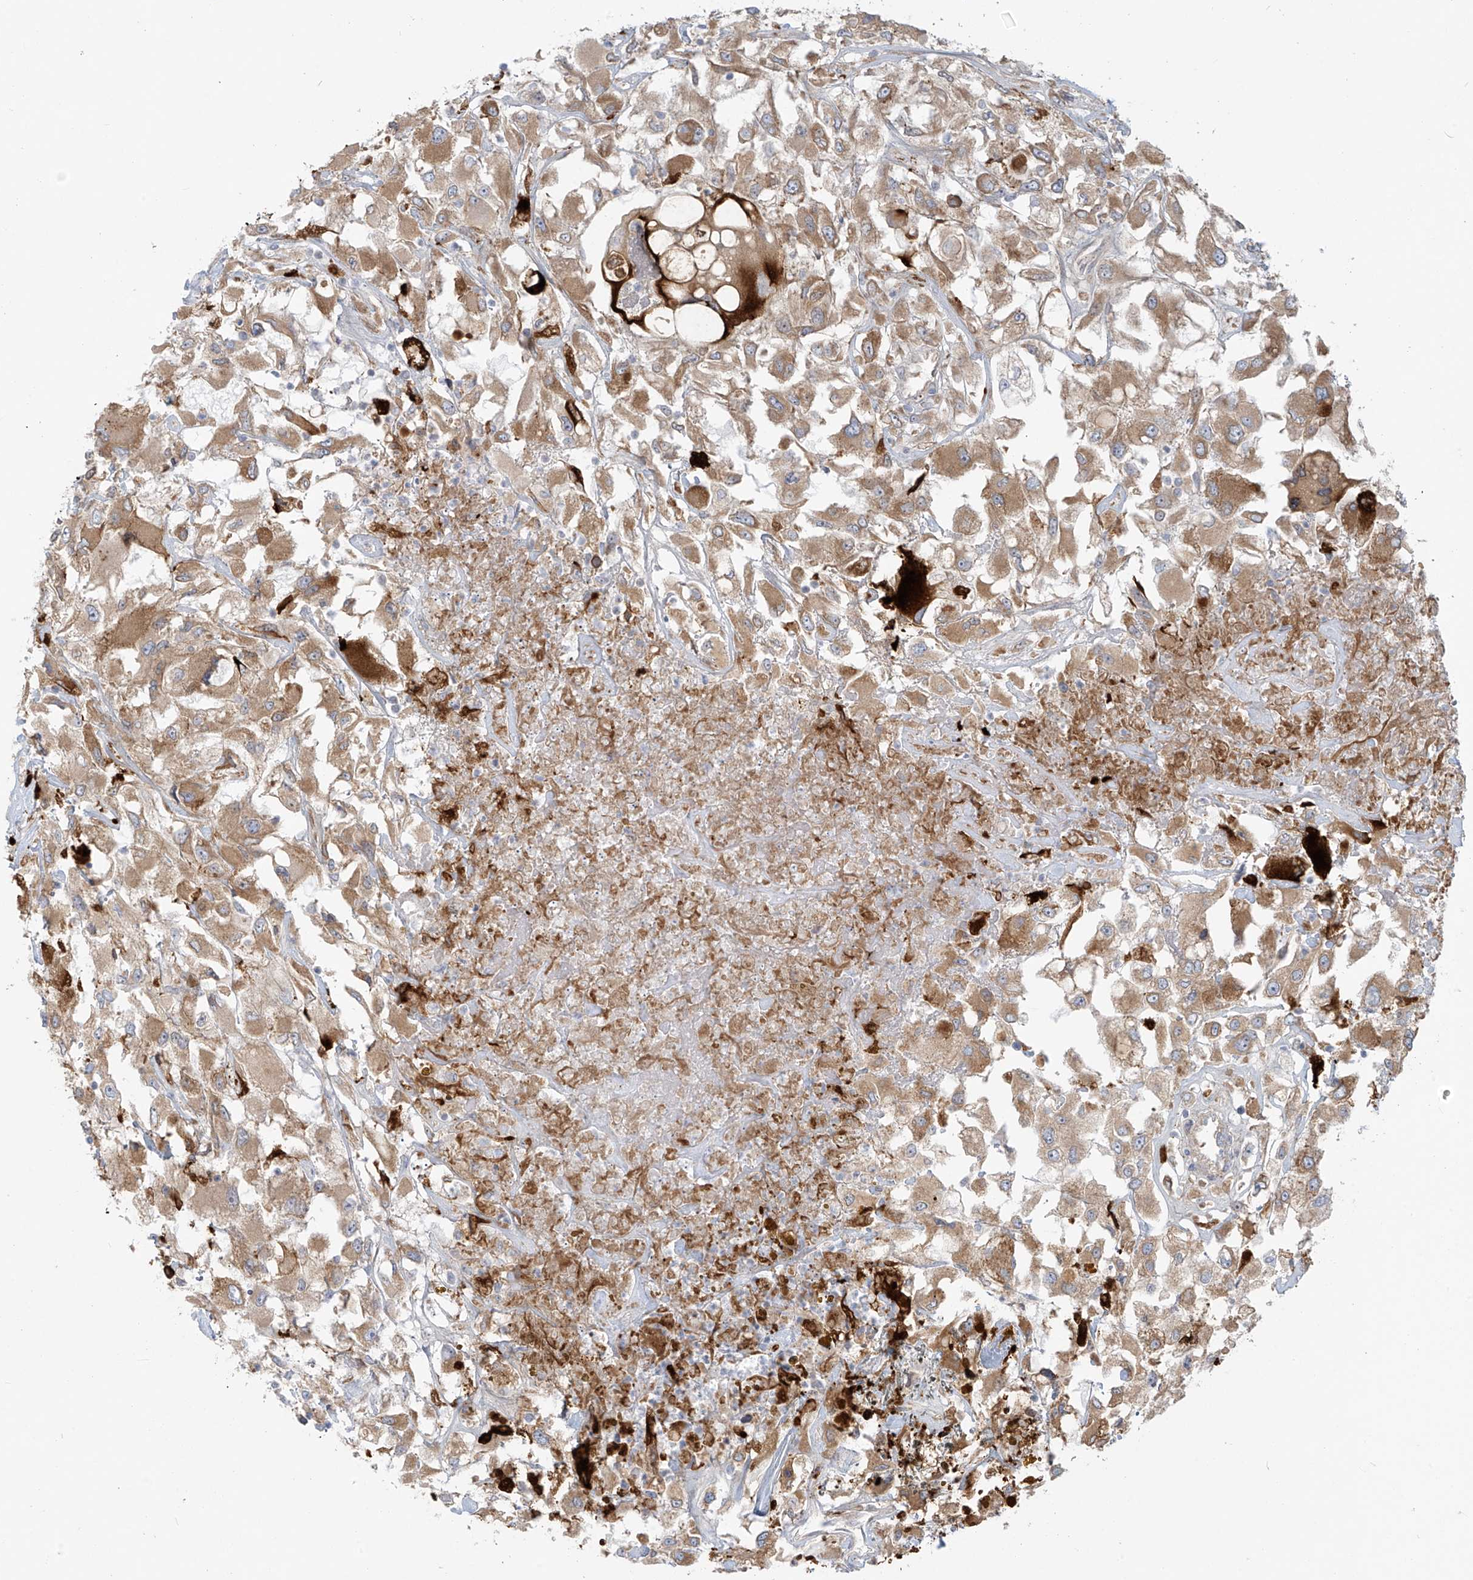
{"staining": {"intensity": "moderate", "quantity": ">75%", "location": "cytoplasmic/membranous"}, "tissue": "renal cancer", "cell_type": "Tumor cells", "image_type": "cancer", "snomed": [{"axis": "morphology", "description": "Adenocarcinoma, NOS"}, {"axis": "topography", "description": "Kidney"}], "caption": "Adenocarcinoma (renal) was stained to show a protein in brown. There is medium levels of moderate cytoplasmic/membranous positivity in about >75% of tumor cells. The protein of interest is stained brown, and the nuclei are stained in blue (DAB (3,3'-diaminobenzidine) IHC with brightfield microscopy, high magnification).", "gene": "LZTS3", "patient": {"sex": "female", "age": 52}}